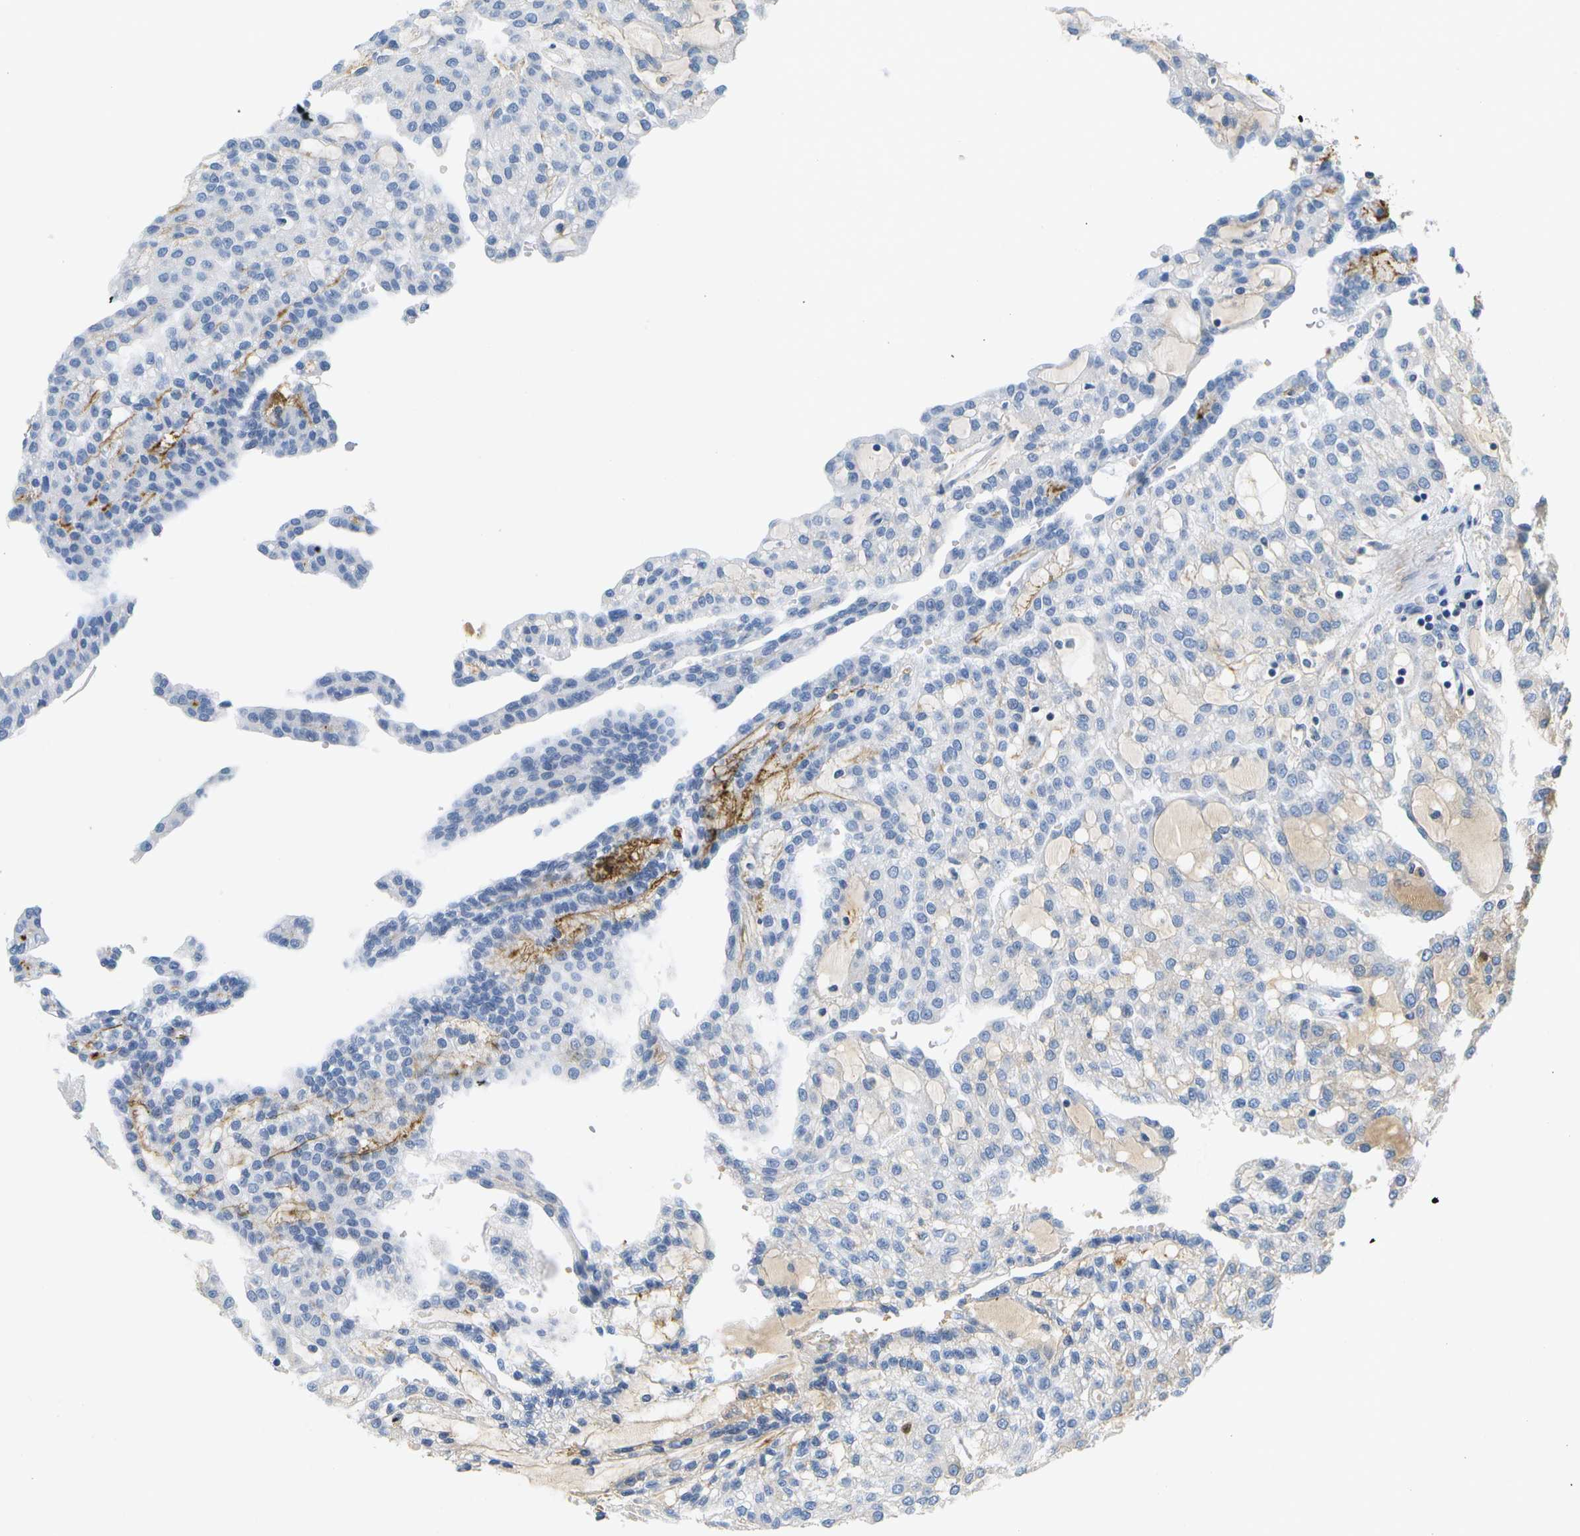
{"staining": {"intensity": "negative", "quantity": "none", "location": "none"}, "tissue": "renal cancer", "cell_type": "Tumor cells", "image_type": "cancer", "snomed": [{"axis": "morphology", "description": "Adenocarcinoma, NOS"}, {"axis": "topography", "description": "Kidney"}], "caption": "DAB (3,3'-diaminobenzidine) immunohistochemical staining of renal adenocarcinoma reveals no significant positivity in tumor cells.", "gene": "SERPINA1", "patient": {"sex": "male", "age": 63}}